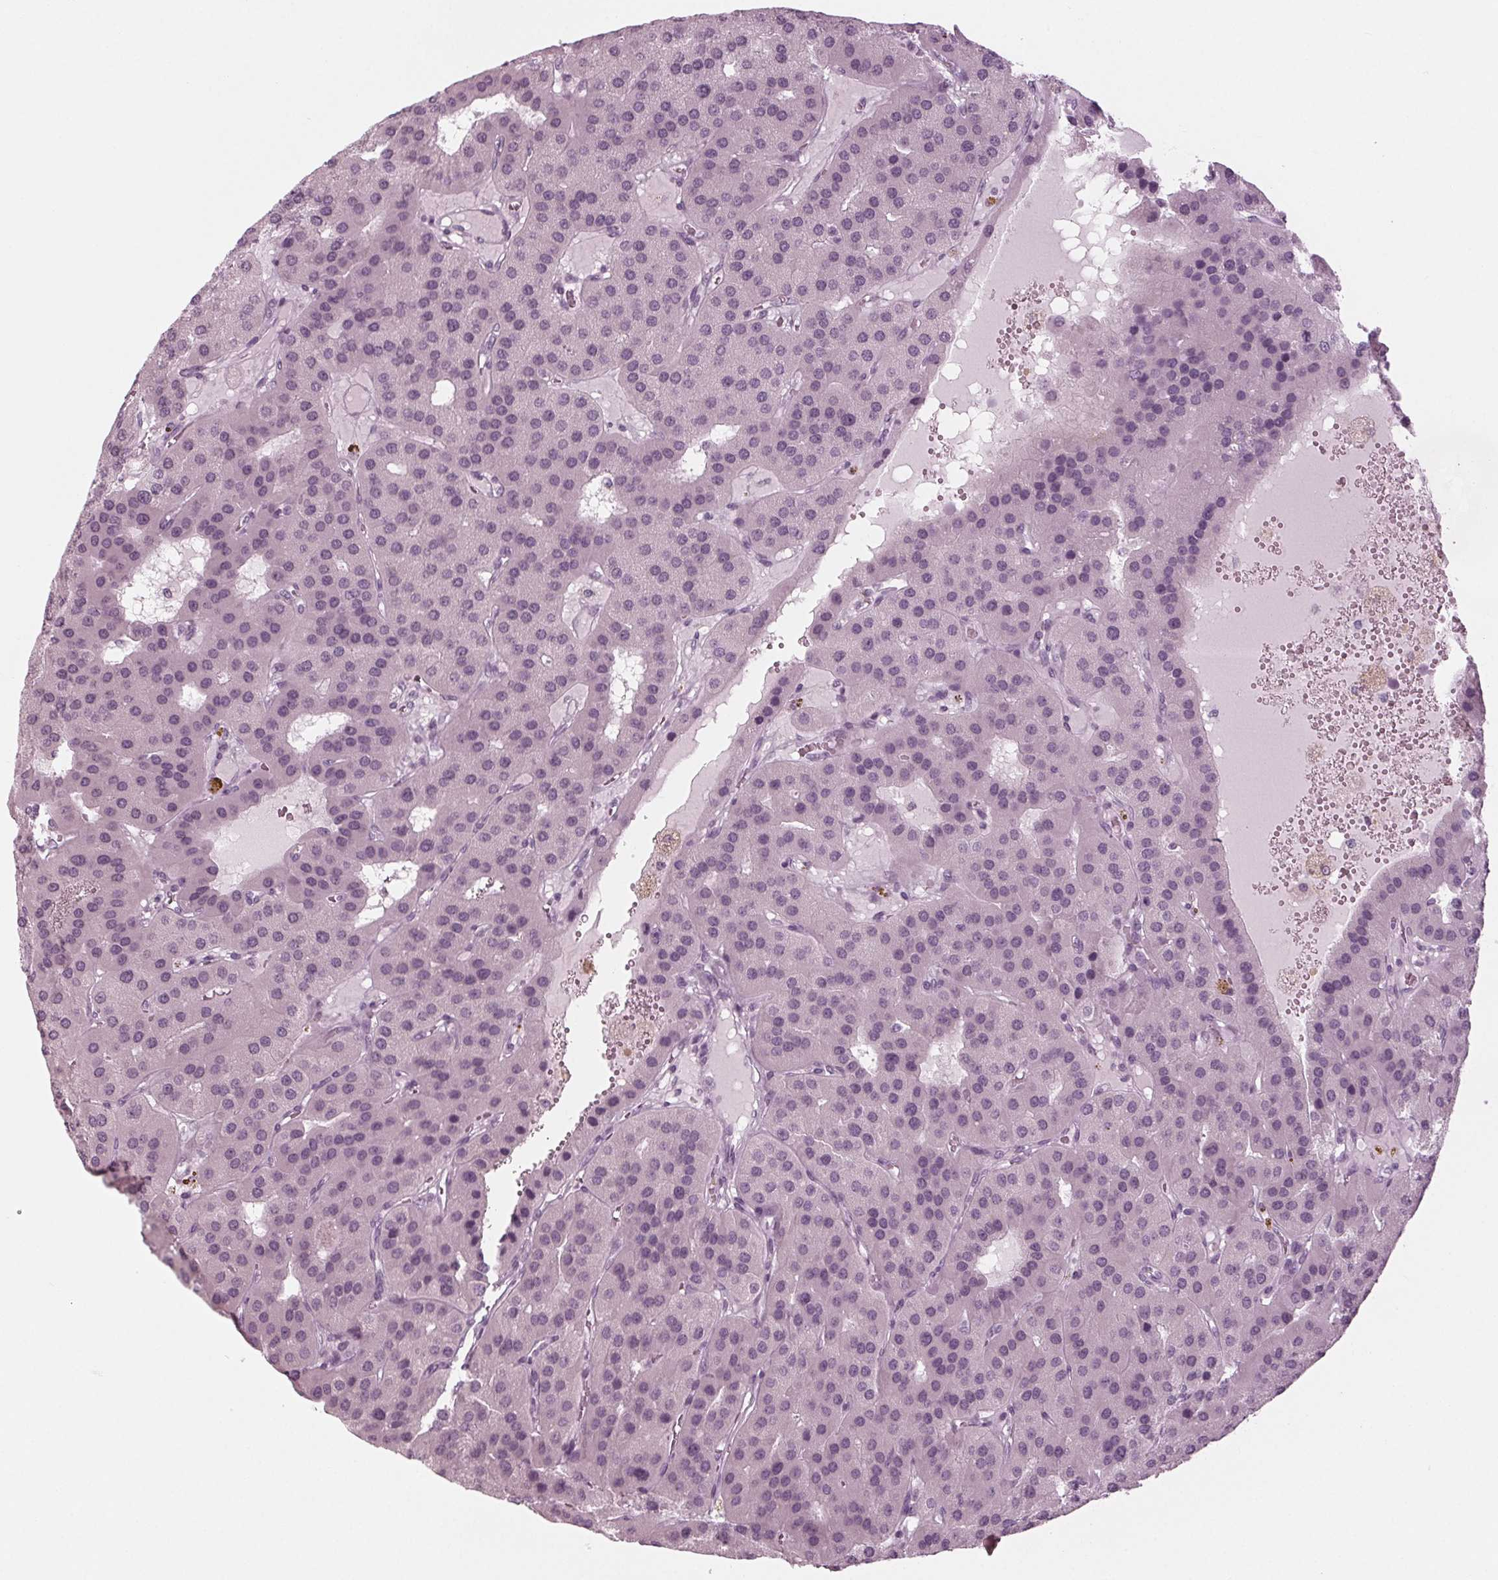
{"staining": {"intensity": "negative", "quantity": "none", "location": "none"}, "tissue": "parathyroid gland", "cell_type": "Glandular cells", "image_type": "normal", "snomed": [{"axis": "morphology", "description": "Normal tissue, NOS"}, {"axis": "morphology", "description": "Adenoma, NOS"}, {"axis": "topography", "description": "Parathyroid gland"}], "caption": "The histopathology image demonstrates no significant positivity in glandular cells of parathyroid gland. (Immunohistochemistry (ihc), brightfield microscopy, high magnification).", "gene": "KRT28", "patient": {"sex": "female", "age": 86}}